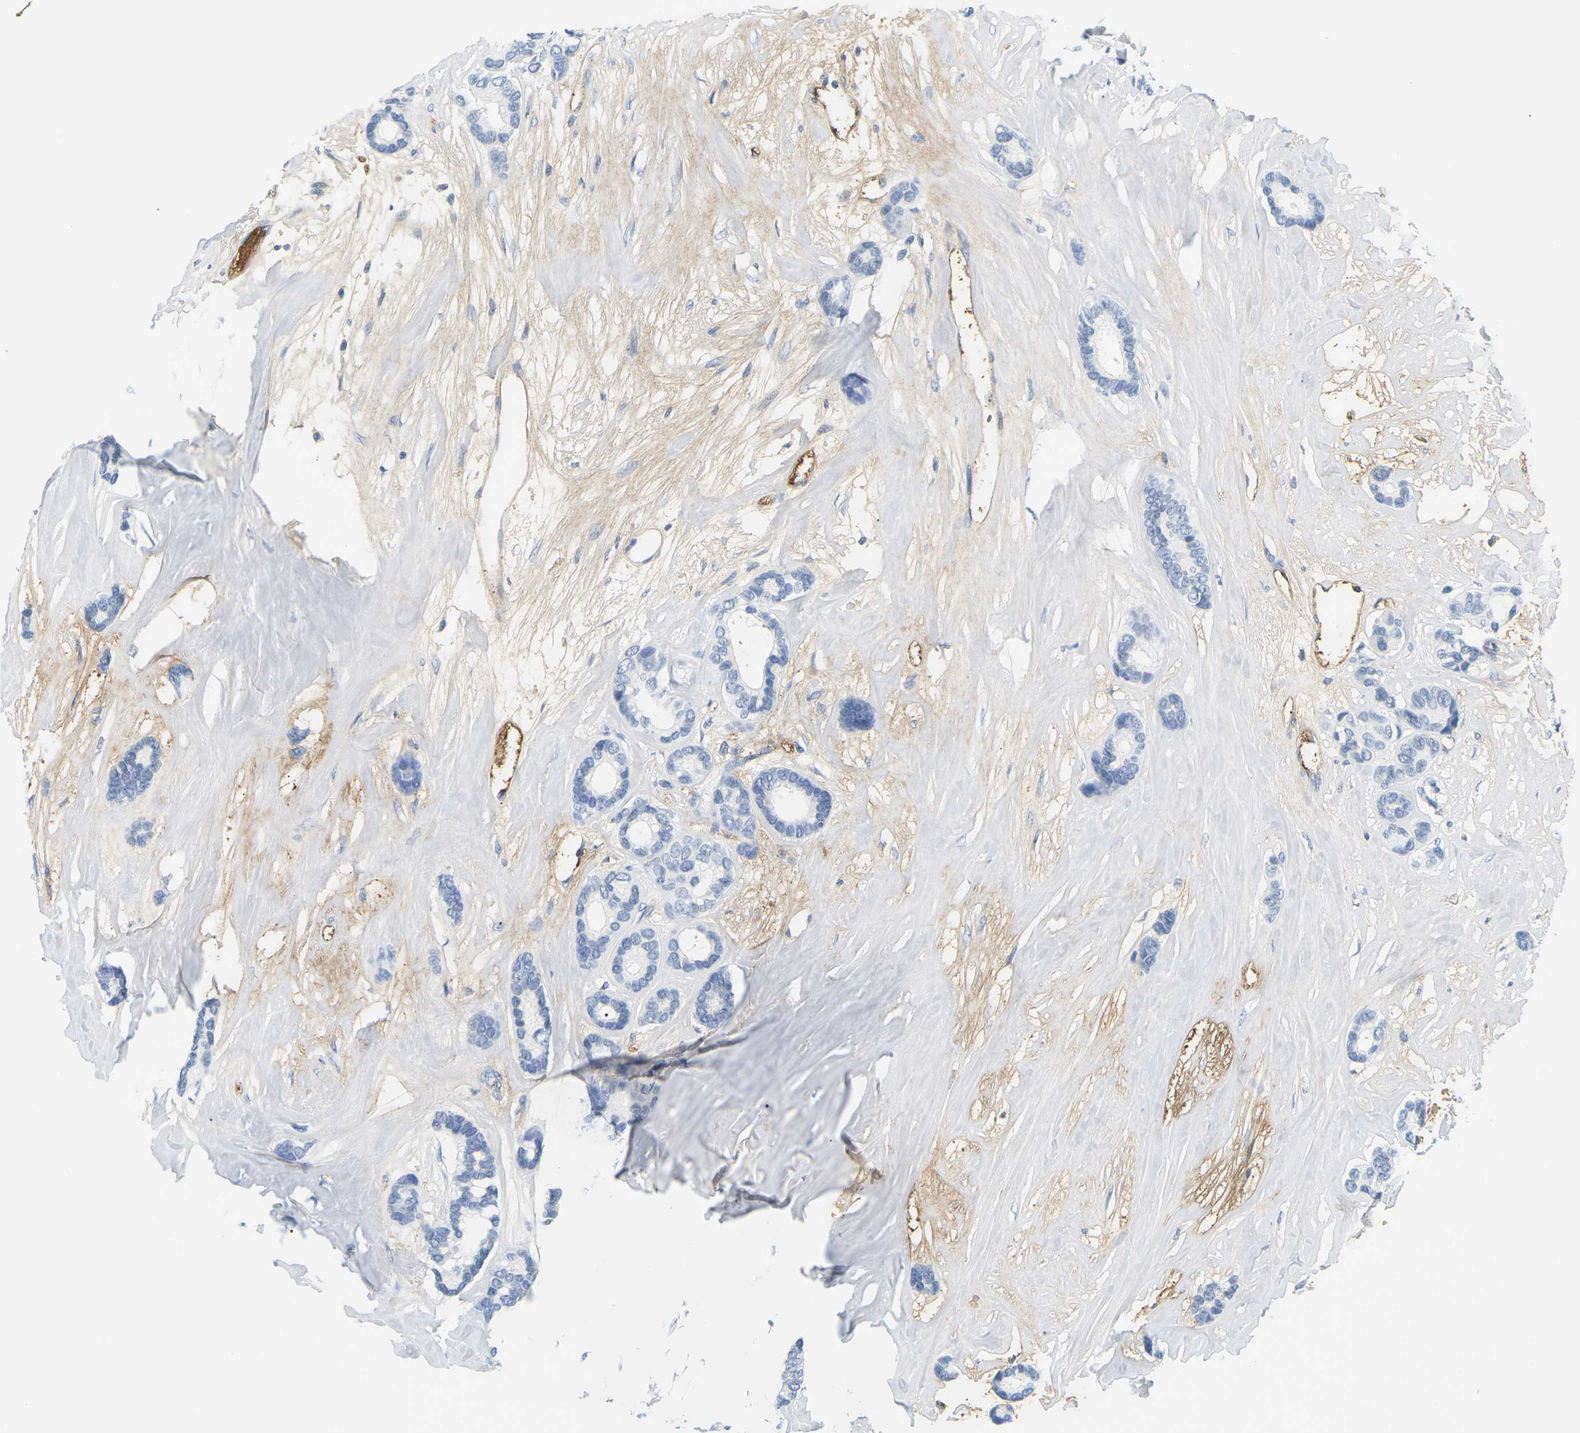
{"staining": {"intensity": "negative", "quantity": "none", "location": "none"}, "tissue": "breast cancer", "cell_type": "Tumor cells", "image_type": "cancer", "snomed": [{"axis": "morphology", "description": "Duct carcinoma"}, {"axis": "topography", "description": "Breast"}], "caption": "Tumor cells are negative for brown protein staining in breast infiltrating ductal carcinoma. (DAB IHC with hematoxylin counter stain).", "gene": "APOB", "patient": {"sex": "female", "age": 87}}